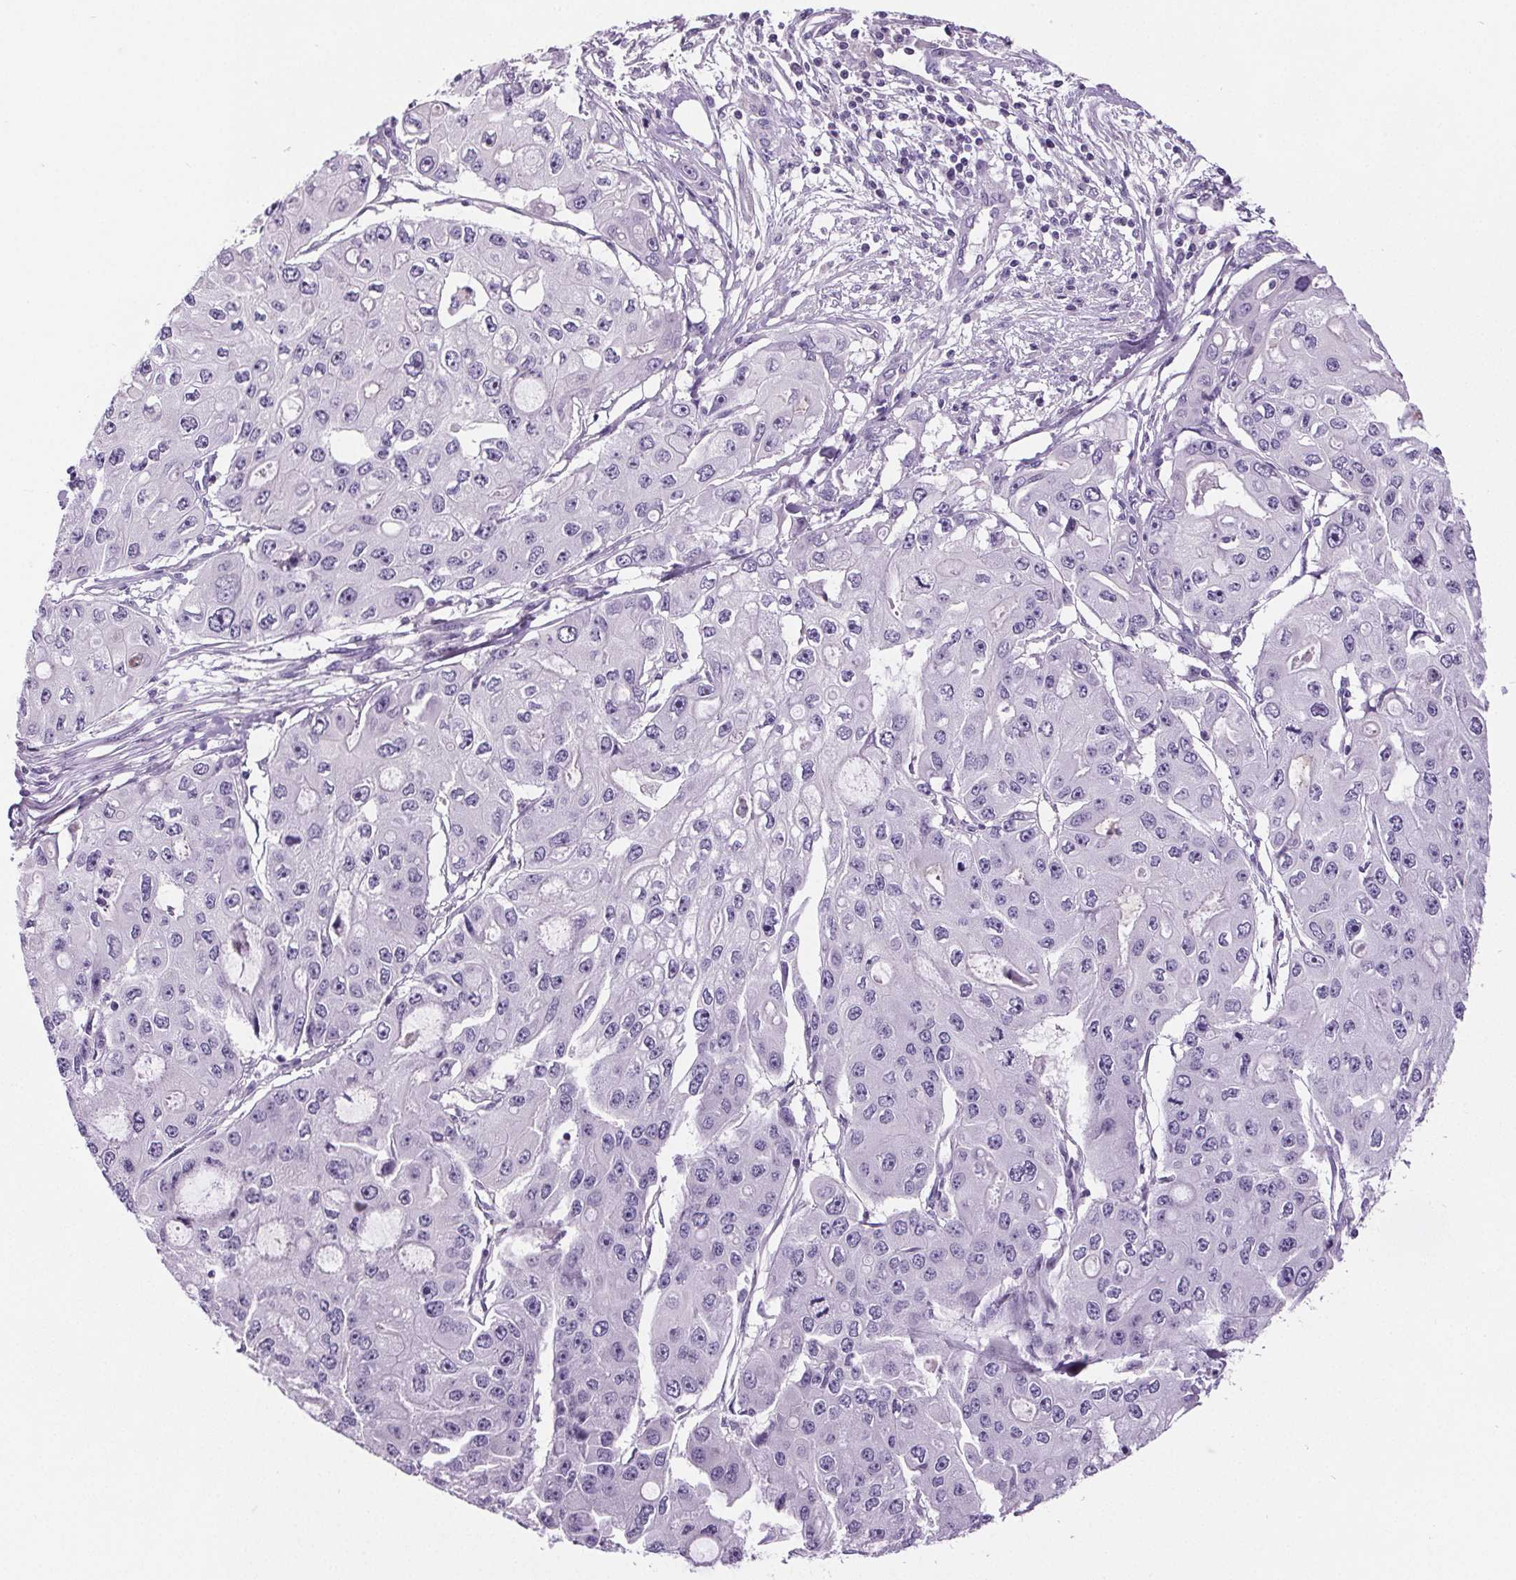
{"staining": {"intensity": "negative", "quantity": "none", "location": "none"}, "tissue": "ovarian cancer", "cell_type": "Tumor cells", "image_type": "cancer", "snomed": [{"axis": "morphology", "description": "Cystadenocarcinoma, serous, NOS"}, {"axis": "topography", "description": "Ovary"}], "caption": "Tumor cells are negative for brown protein staining in ovarian serous cystadenocarcinoma. (DAB IHC, high magnification).", "gene": "CD5L", "patient": {"sex": "female", "age": 56}}